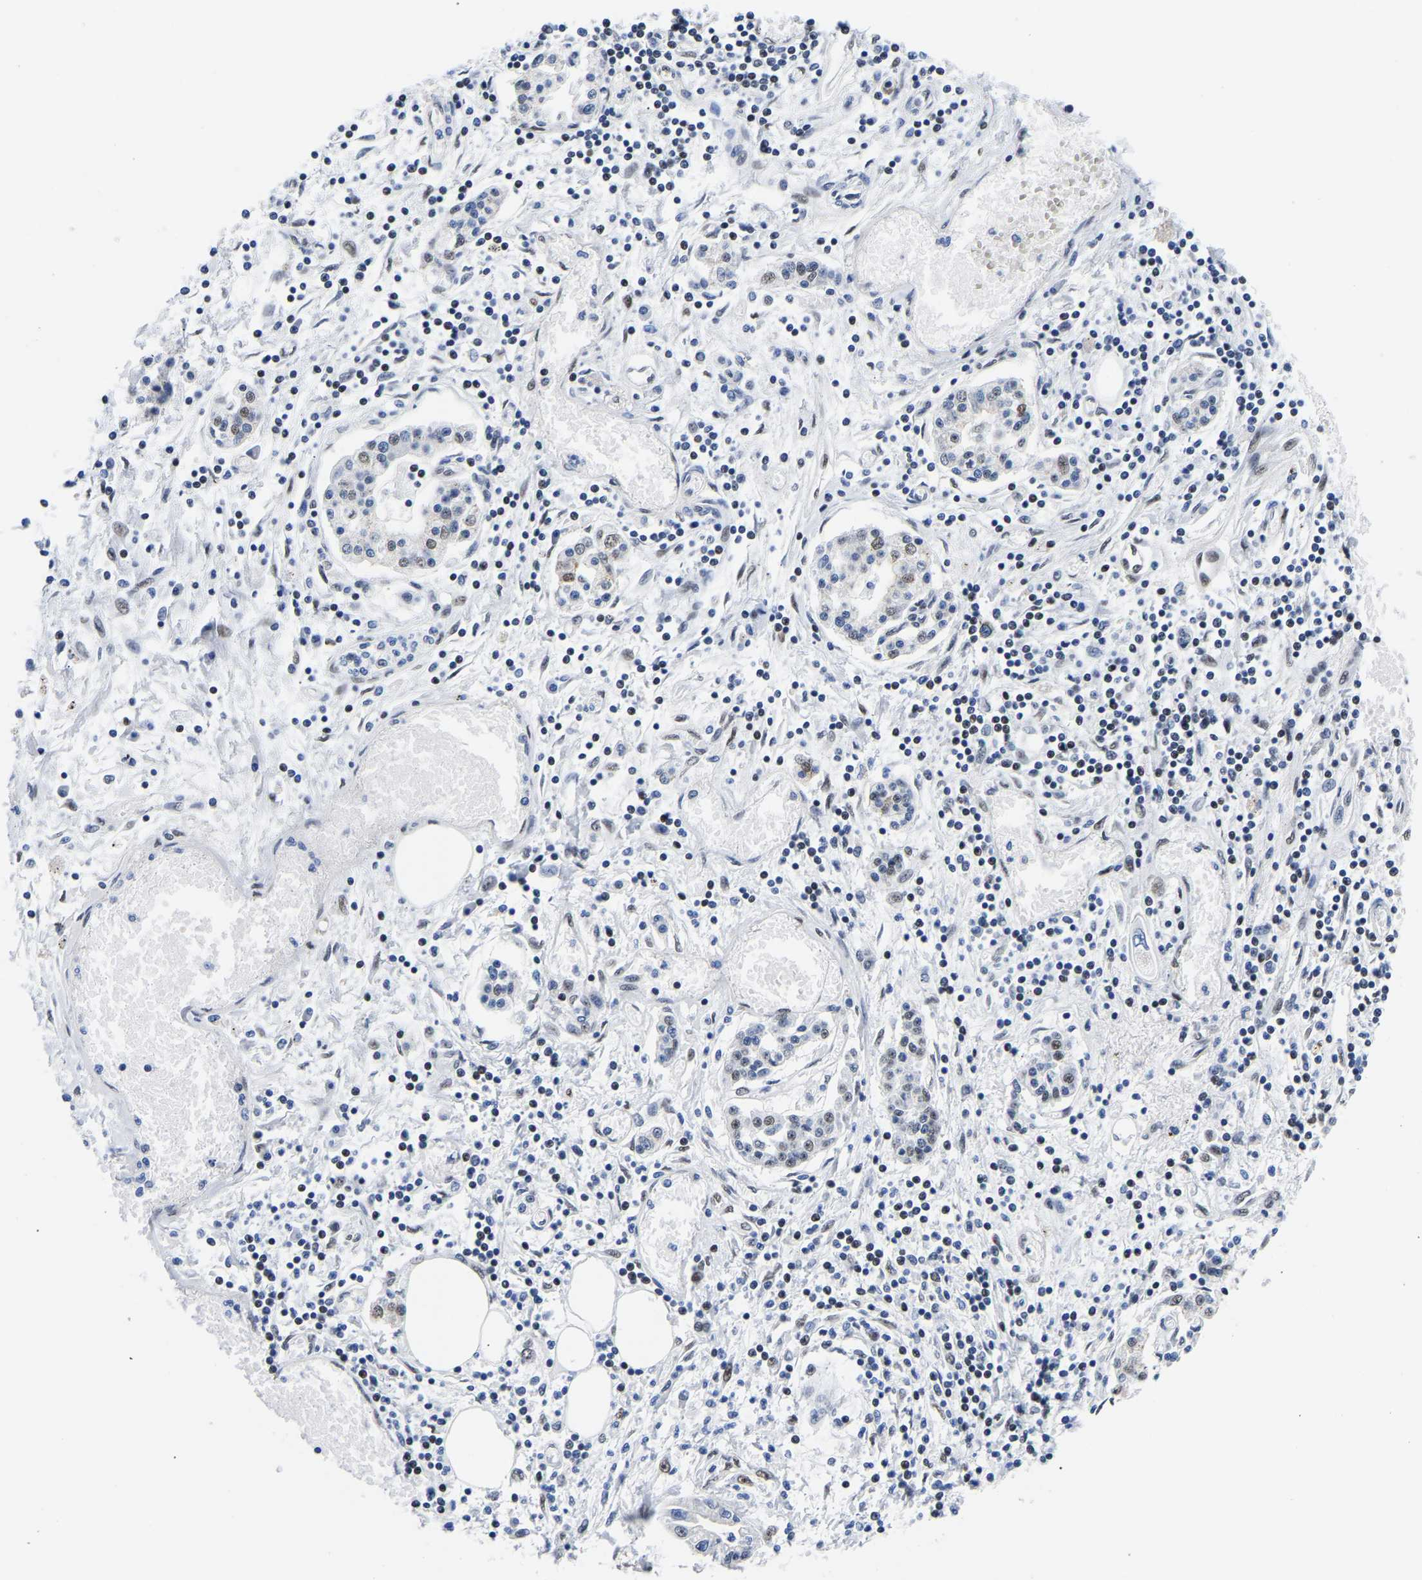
{"staining": {"intensity": "weak", "quantity": "25%-75%", "location": "nuclear"}, "tissue": "pancreatic cancer", "cell_type": "Tumor cells", "image_type": "cancer", "snomed": [{"axis": "morphology", "description": "Adenocarcinoma, NOS"}, {"axis": "topography", "description": "Pancreas"}], "caption": "Protein expression analysis of human adenocarcinoma (pancreatic) reveals weak nuclear positivity in approximately 25%-75% of tumor cells. The staining was performed using DAB, with brown indicating positive protein expression. Nuclei are stained blue with hematoxylin.", "gene": "PTRHD1", "patient": {"sex": "male", "age": 56}}